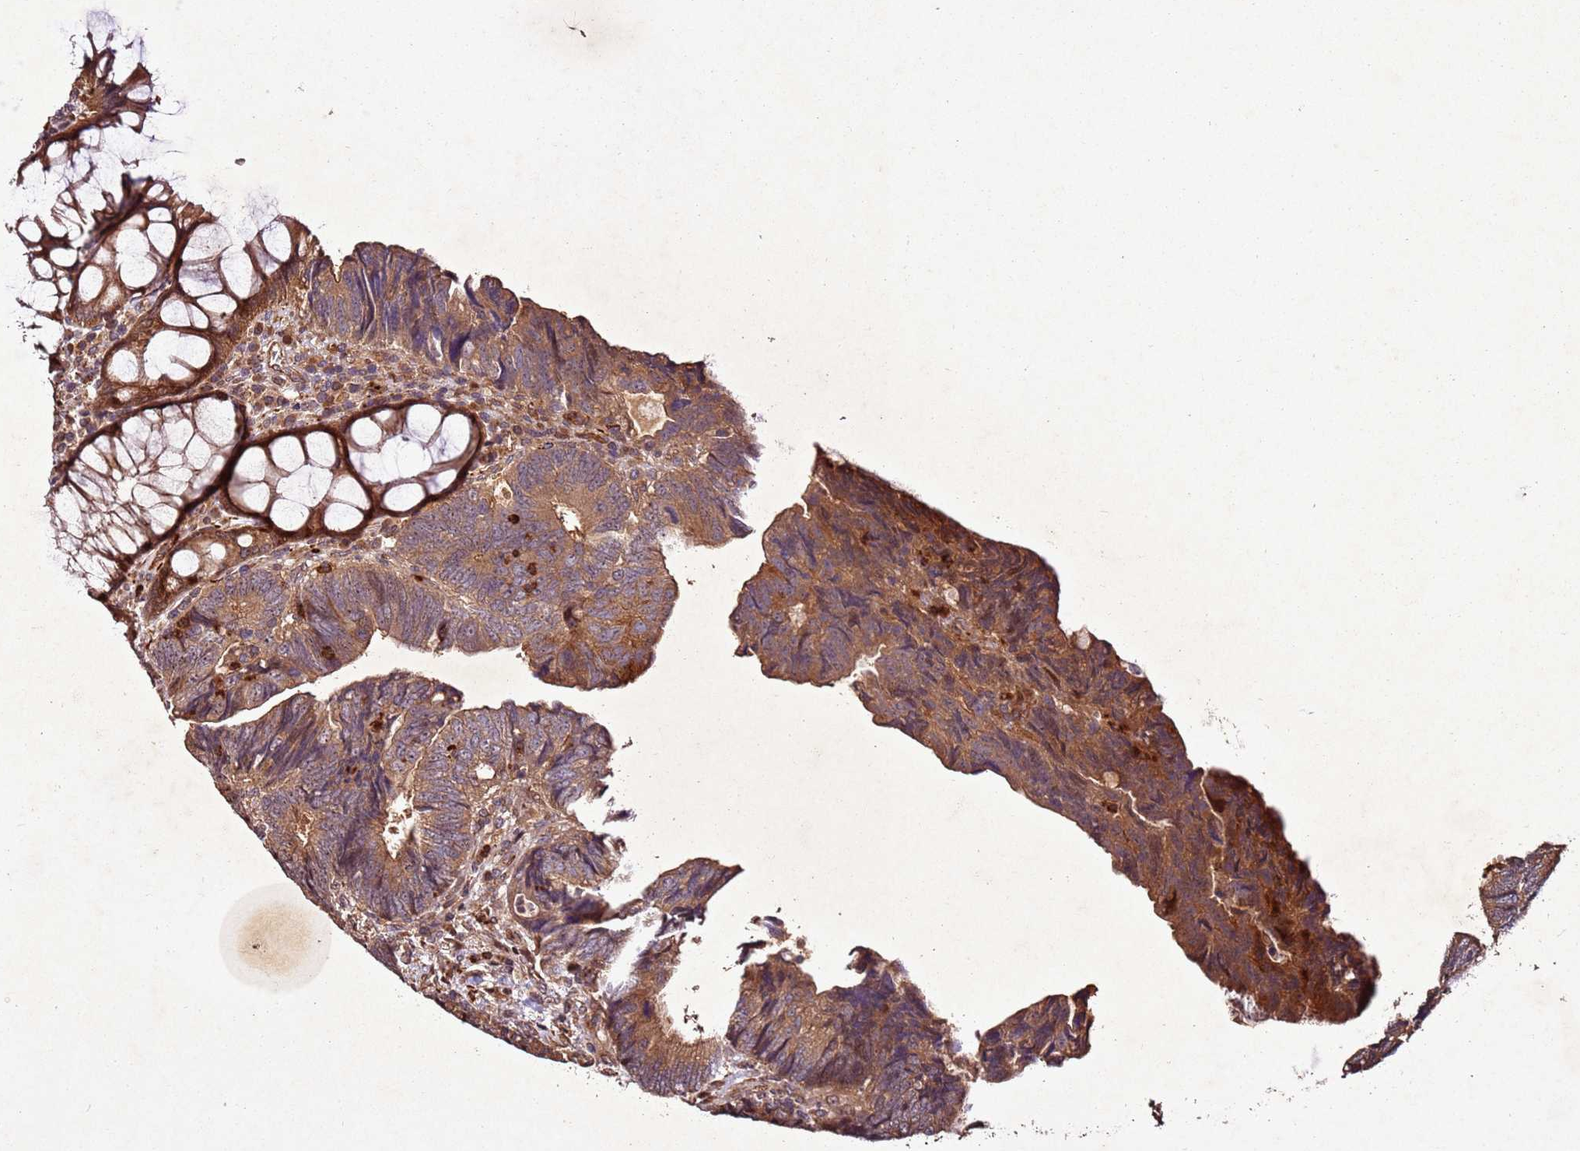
{"staining": {"intensity": "moderate", "quantity": ">75%", "location": "cytoplasmic/membranous,nuclear"}, "tissue": "colorectal cancer", "cell_type": "Tumor cells", "image_type": "cancer", "snomed": [{"axis": "morphology", "description": "Adenocarcinoma, NOS"}, {"axis": "topography", "description": "Colon"}], "caption": "Immunohistochemistry of human colorectal cancer exhibits medium levels of moderate cytoplasmic/membranous and nuclear positivity in approximately >75% of tumor cells.", "gene": "PTMA", "patient": {"sex": "female", "age": 67}}